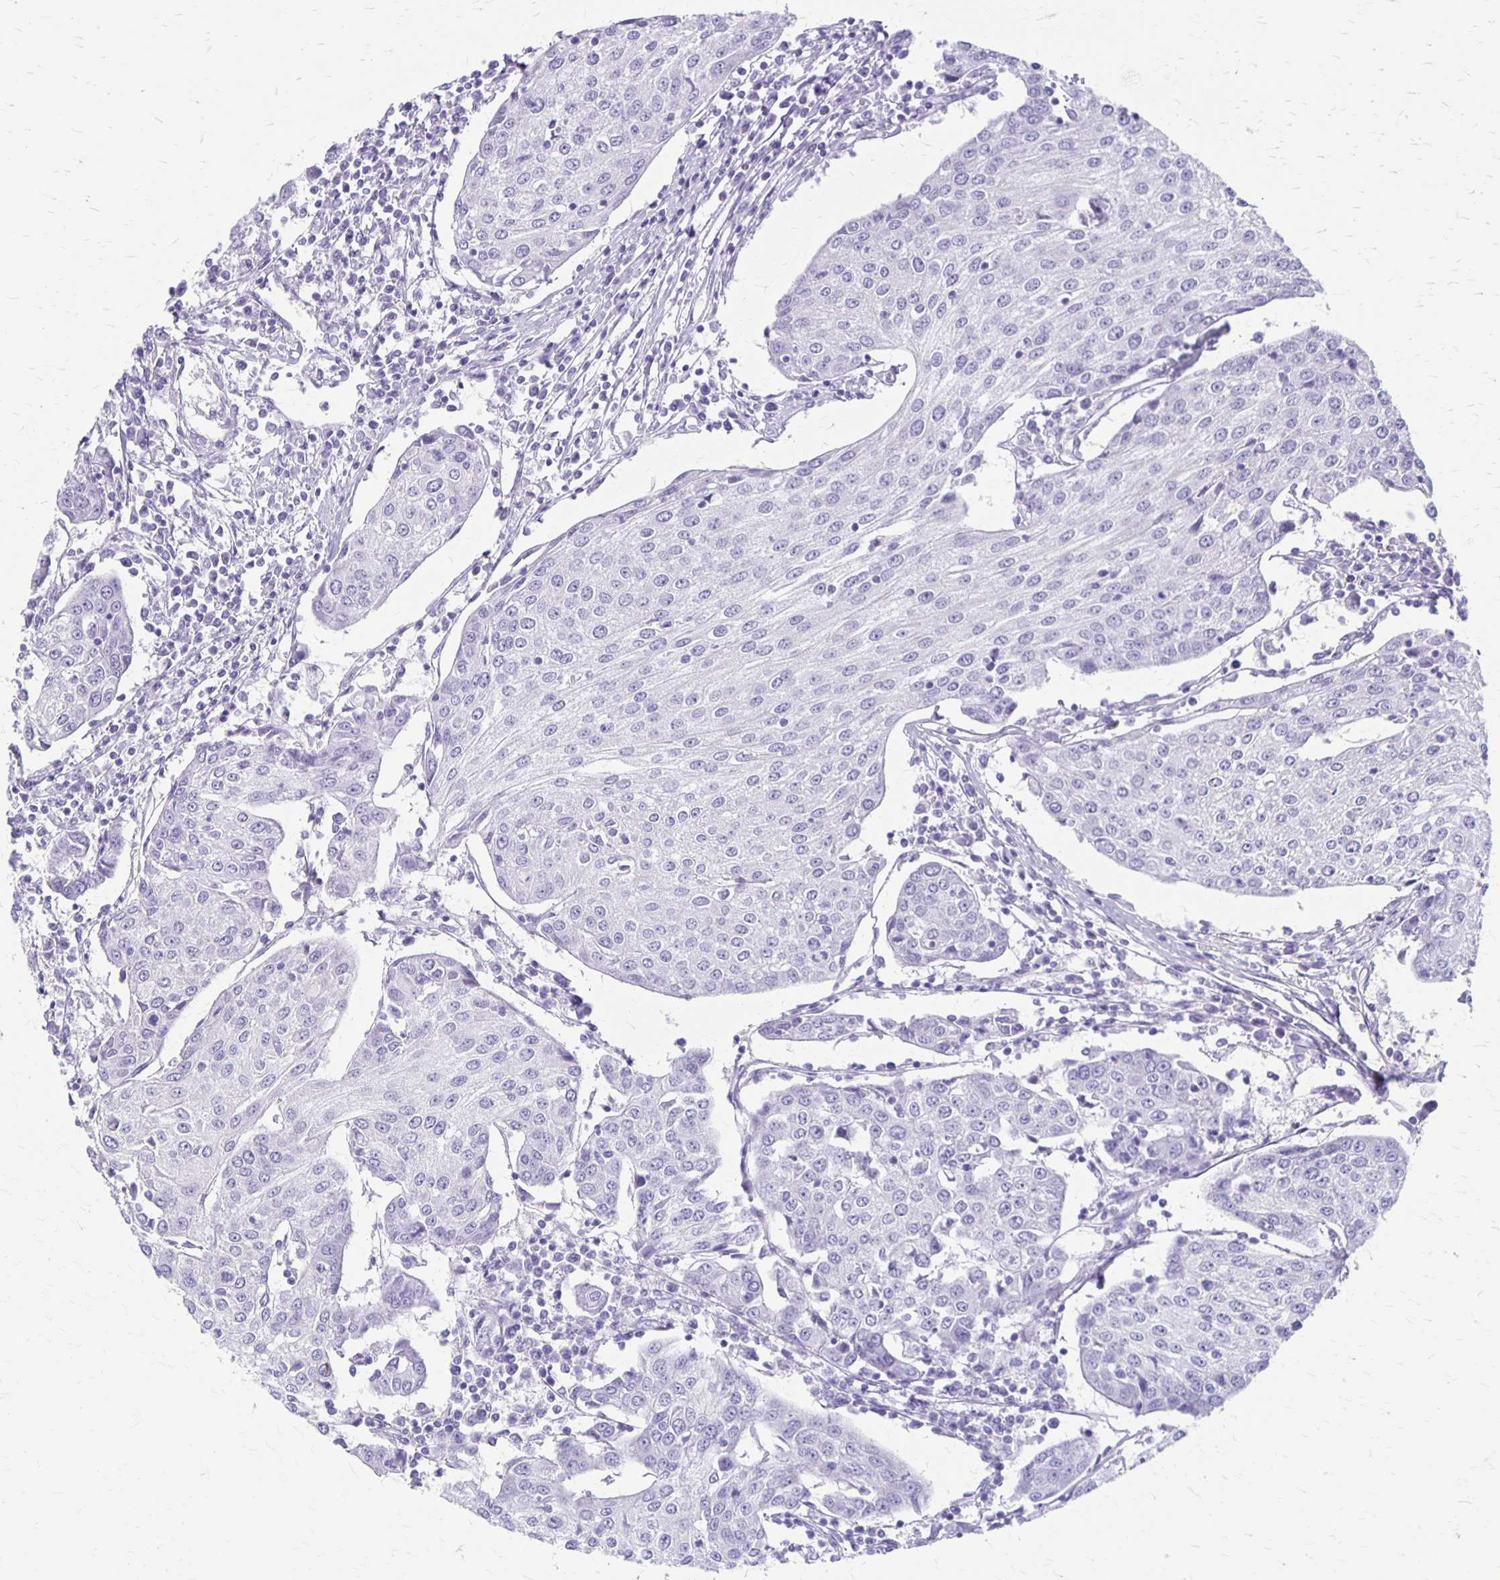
{"staining": {"intensity": "negative", "quantity": "none", "location": "none"}, "tissue": "urothelial cancer", "cell_type": "Tumor cells", "image_type": "cancer", "snomed": [{"axis": "morphology", "description": "Urothelial carcinoma, High grade"}, {"axis": "topography", "description": "Urinary bladder"}], "caption": "Immunohistochemistry (IHC) of human high-grade urothelial carcinoma demonstrates no positivity in tumor cells.", "gene": "MAGEC2", "patient": {"sex": "female", "age": 85}}